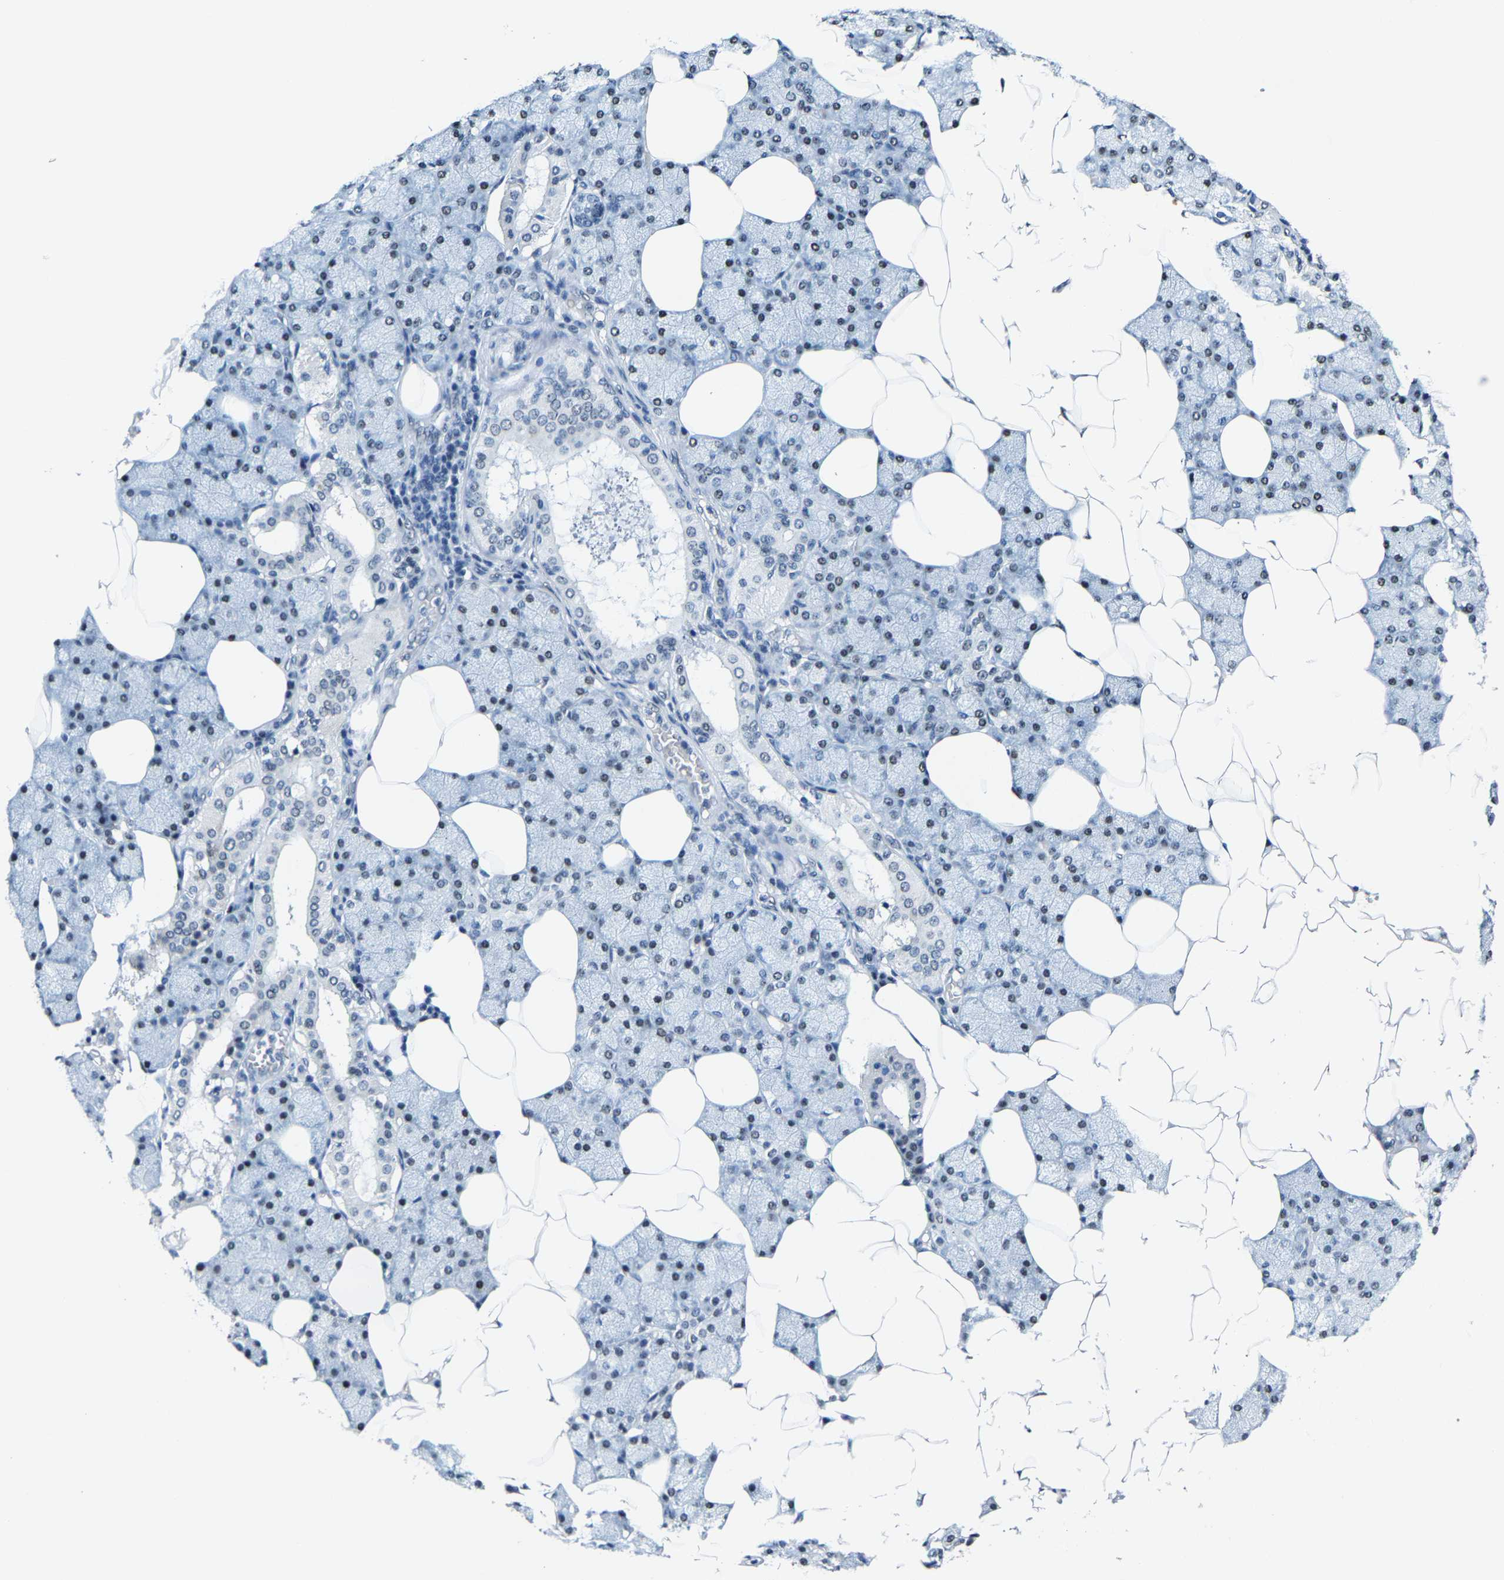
{"staining": {"intensity": "negative", "quantity": "none", "location": "none"}, "tissue": "salivary gland", "cell_type": "Glandular cells", "image_type": "normal", "snomed": [{"axis": "morphology", "description": "Normal tissue, NOS"}, {"axis": "topography", "description": "Salivary gland"}], "caption": "A high-resolution histopathology image shows IHC staining of benign salivary gland, which exhibits no significant staining in glandular cells. (DAB (3,3'-diaminobenzidine) IHC with hematoxylin counter stain).", "gene": "METTL1", "patient": {"sex": "male", "age": 62}}